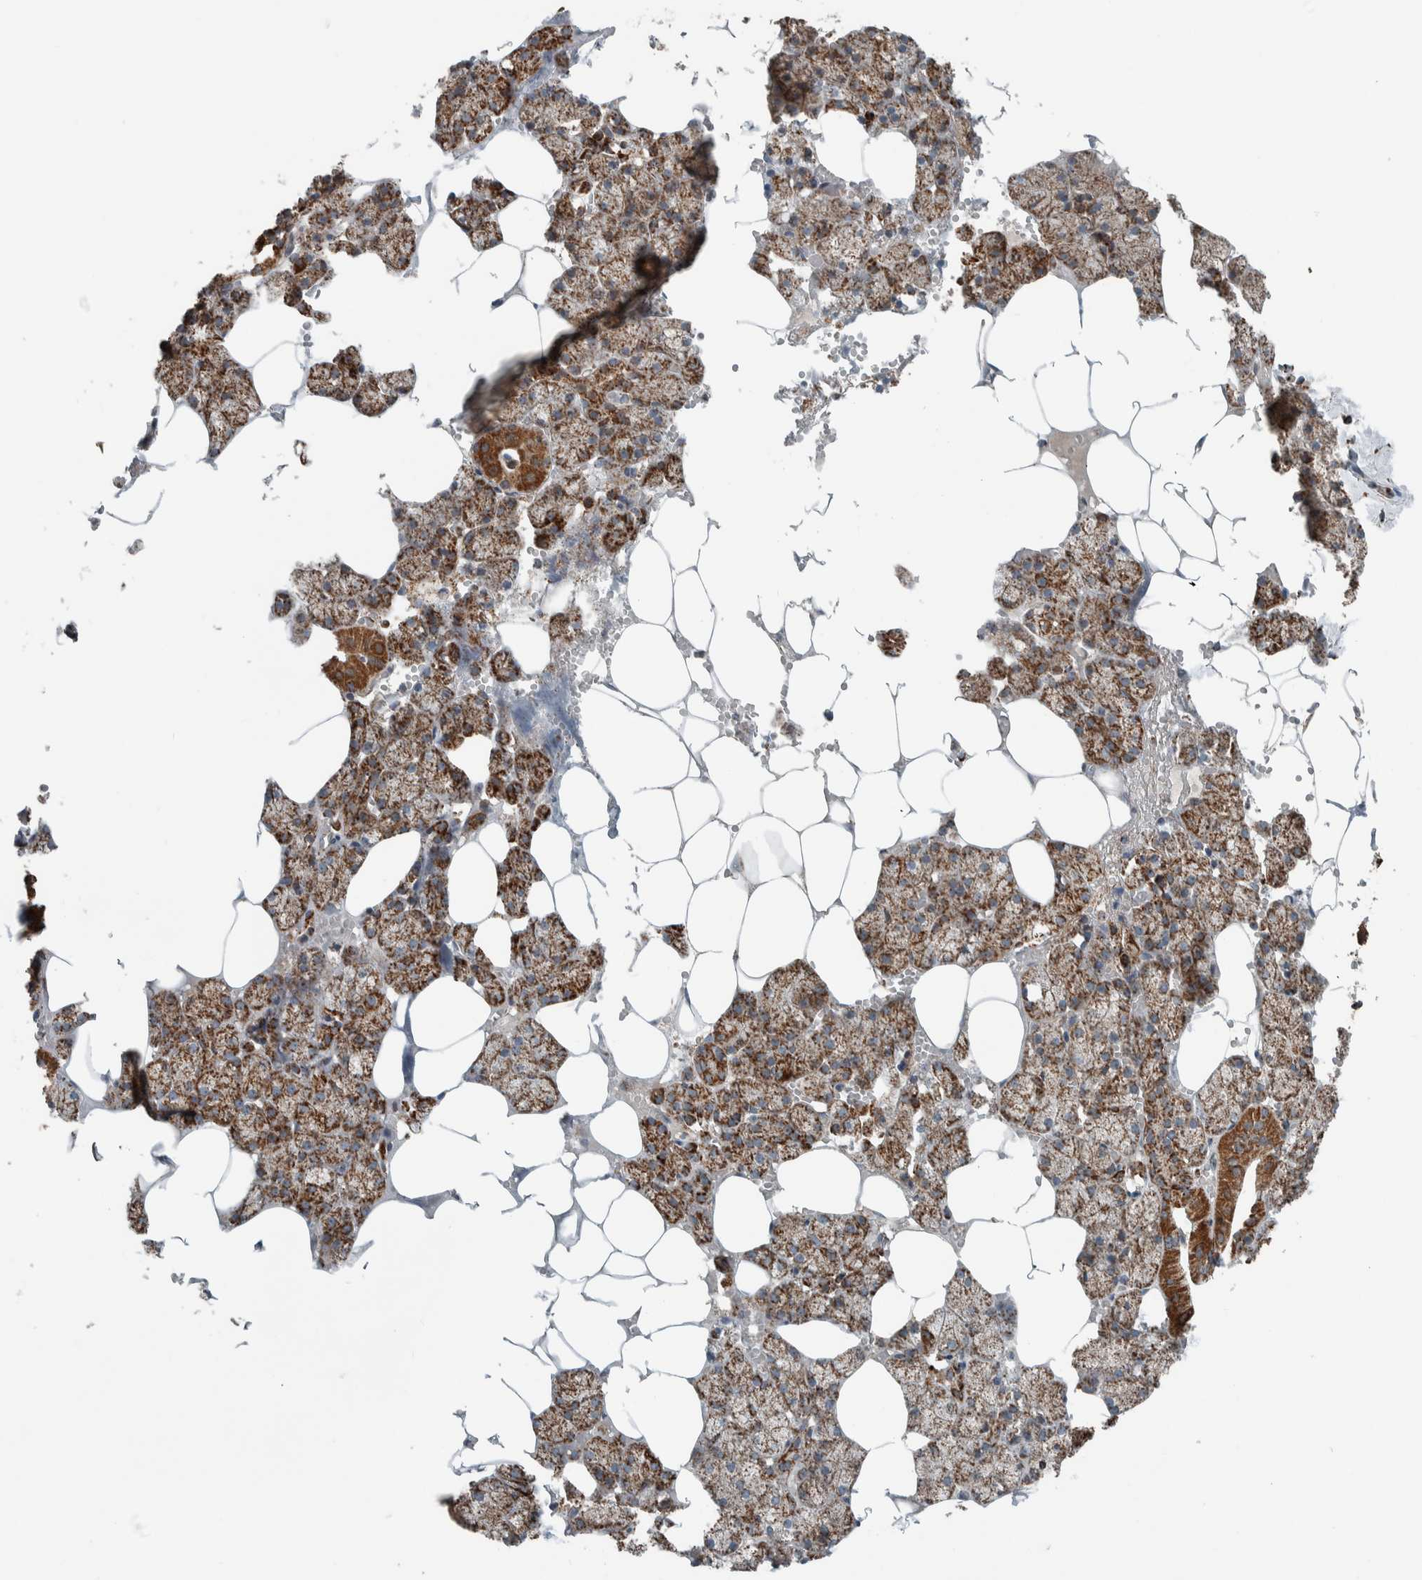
{"staining": {"intensity": "strong", "quantity": ">75%", "location": "cytoplasmic/membranous"}, "tissue": "salivary gland", "cell_type": "Glandular cells", "image_type": "normal", "snomed": [{"axis": "morphology", "description": "Normal tissue, NOS"}, {"axis": "topography", "description": "Salivary gland"}], "caption": "The immunohistochemical stain shows strong cytoplasmic/membranous staining in glandular cells of normal salivary gland.", "gene": "CNTROB", "patient": {"sex": "male", "age": 62}}